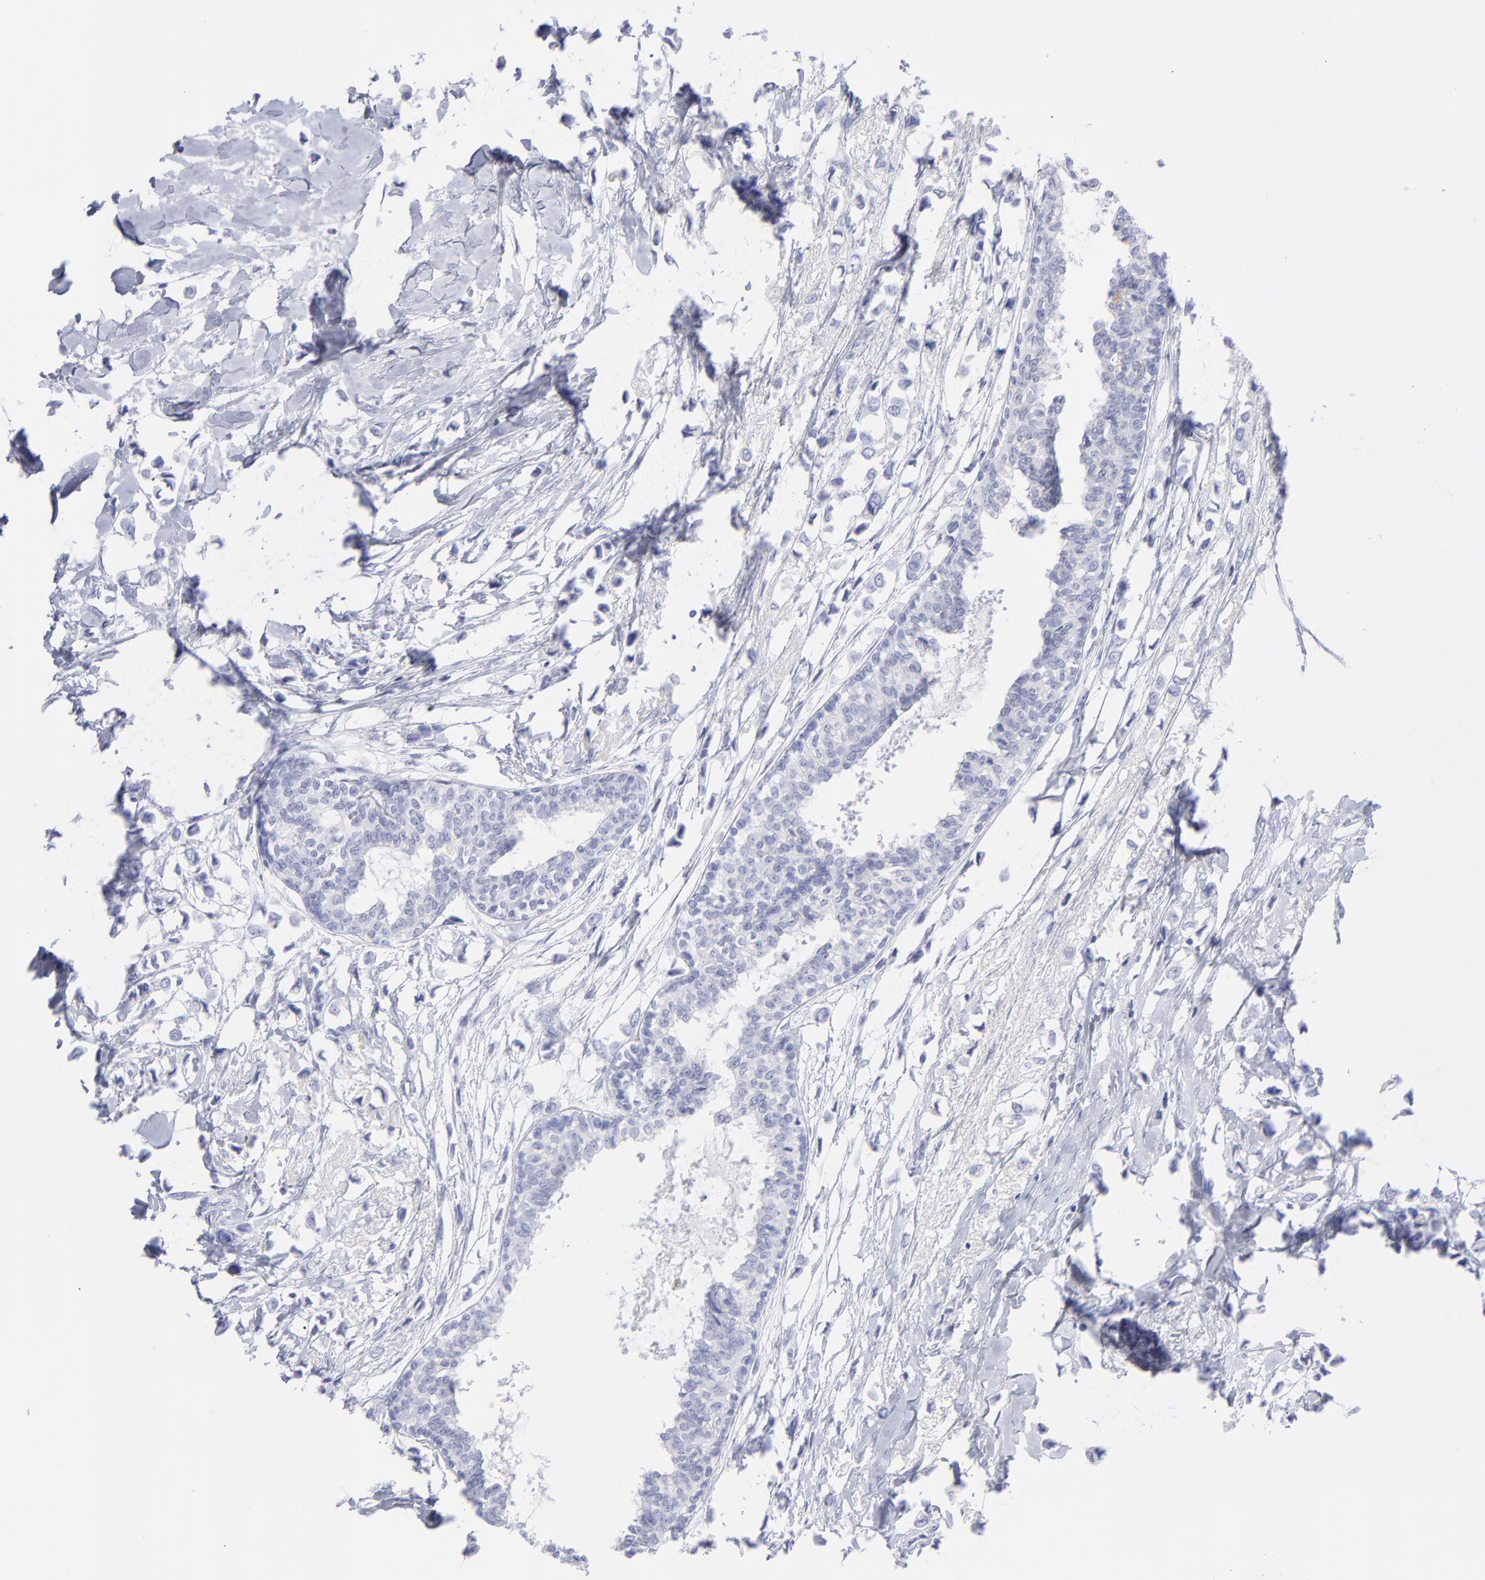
{"staining": {"intensity": "negative", "quantity": "none", "location": "none"}, "tissue": "breast cancer", "cell_type": "Tumor cells", "image_type": "cancer", "snomed": [{"axis": "morphology", "description": "Lobular carcinoma"}, {"axis": "topography", "description": "Breast"}], "caption": "Immunohistochemistry (IHC) image of neoplastic tissue: breast cancer (lobular carcinoma) stained with DAB exhibits no significant protein positivity in tumor cells.", "gene": "F13B", "patient": {"sex": "female", "age": 51}}